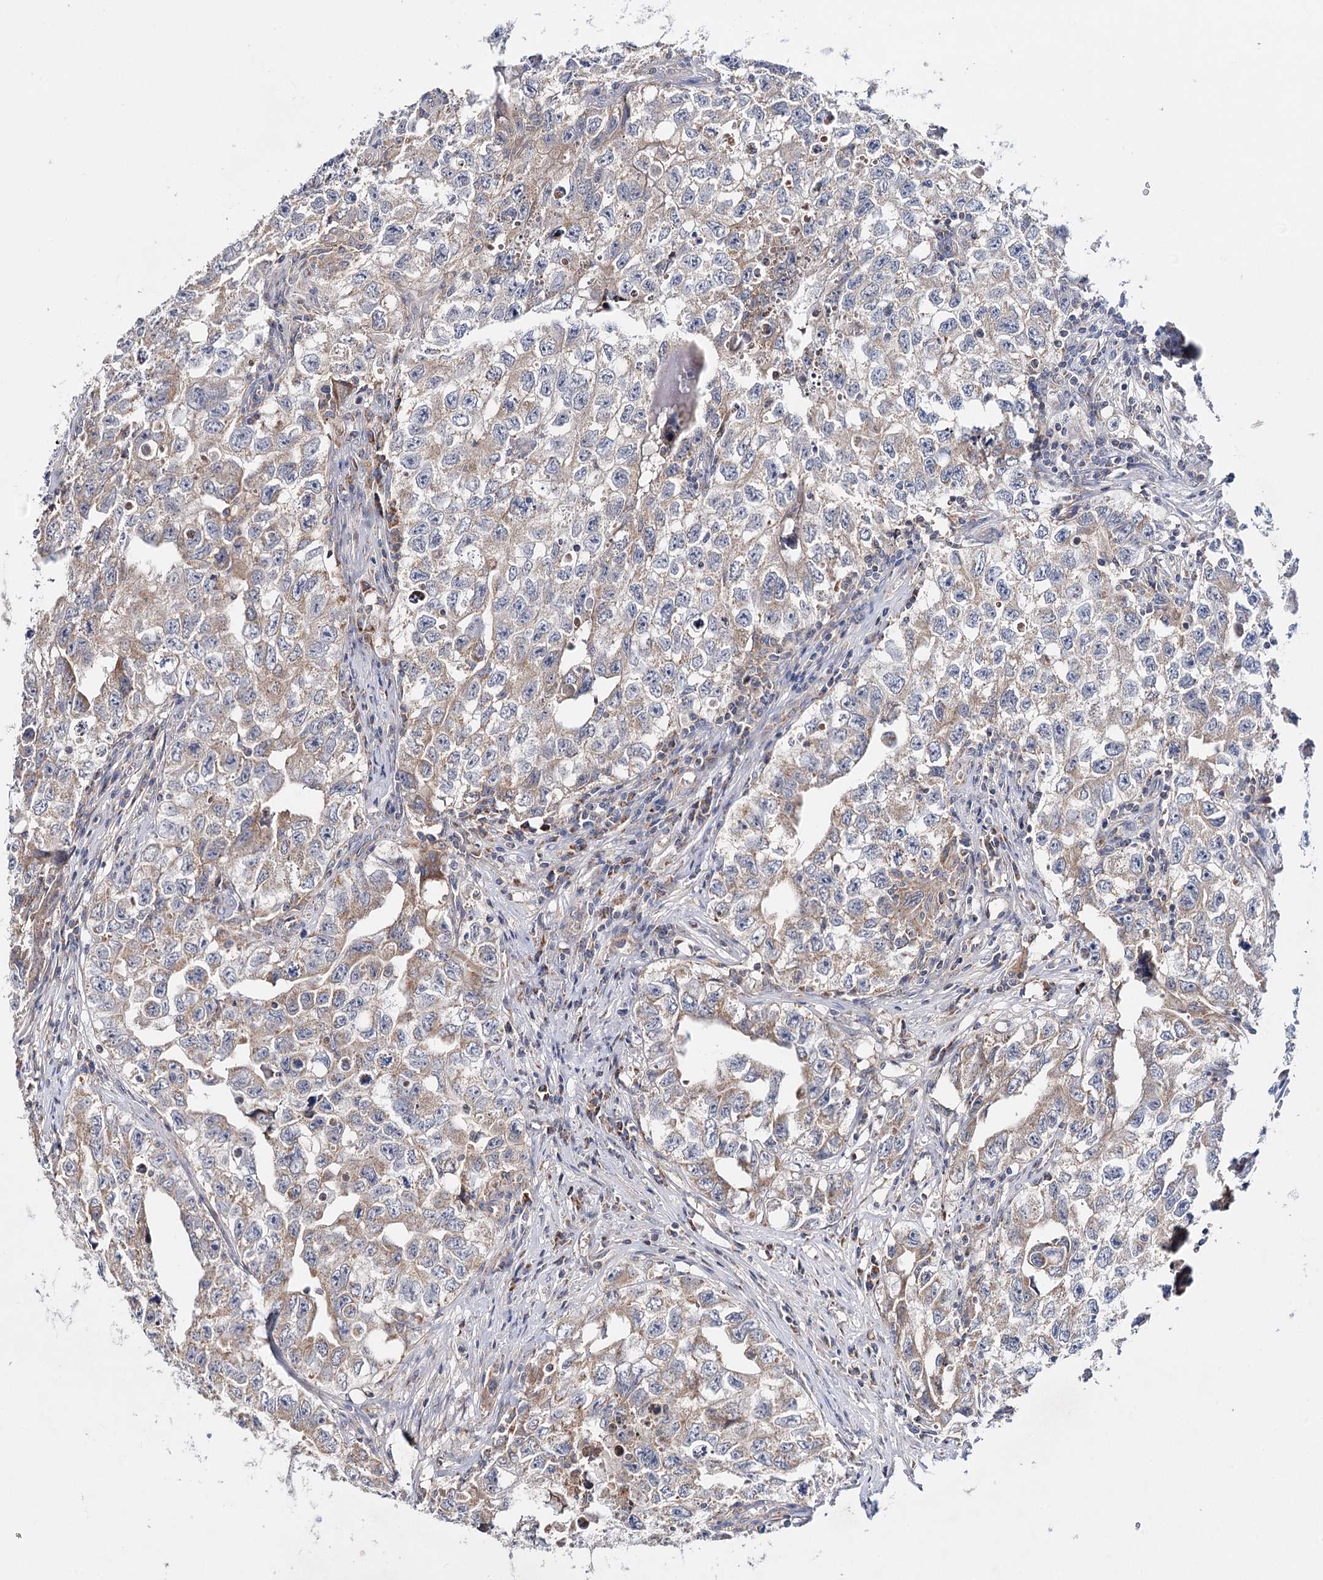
{"staining": {"intensity": "weak", "quantity": "25%-75%", "location": "cytoplasmic/membranous"}, "tissue": "testis cancer", "cell_type": "Tumor cells", "image_type": "cancer", "snomed": [{"axis": "morphology", "description": "Seminoma, NOS"}, {"axis": "morphology", "description": "Carcinoma, Embryonal, NOS"}, {"axis": "topography", "description": "Testis"}], "caption": "Protein staining displays weak cytoplasmic/membranous positivity in about 25%-75% of tumor cells in testis seminoma.", "gene": "CFAP46", "patient": {"sex": "male", "age": 43}}